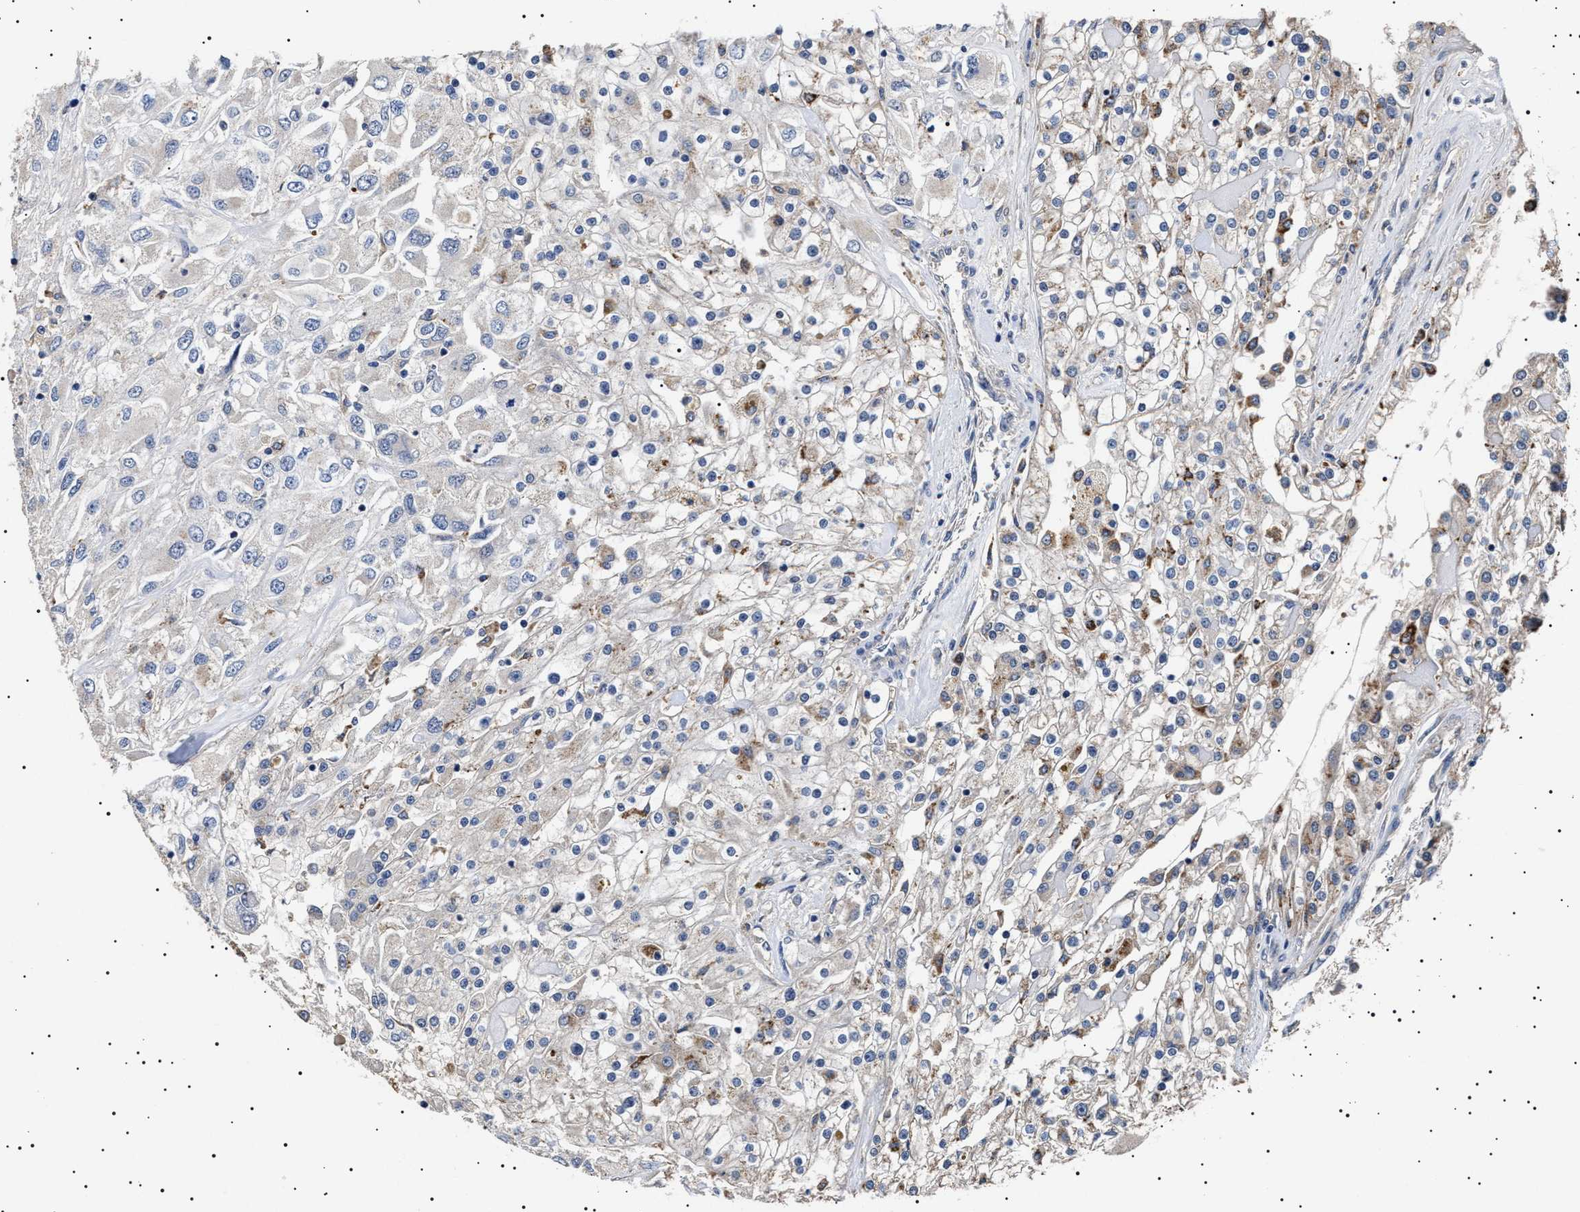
{"staining": {"intensity": "negative", "quantity": "none", "location": "none"}, "tissue": "renal cancer", "cell_type": "Tumor cells", "image_type": "cancer", "snomed": [{"axis": "morphology", "description": "Adenocarcinoma, NOS"}, {"axis": "topography", "description": "Kidney"}], "caption": "Photomicrograph shows no significant protein expression in tumor cells of adenocarcinoma (renal).", "gene": "RAB34", "patient": {"sex": "female", "age": 52}}